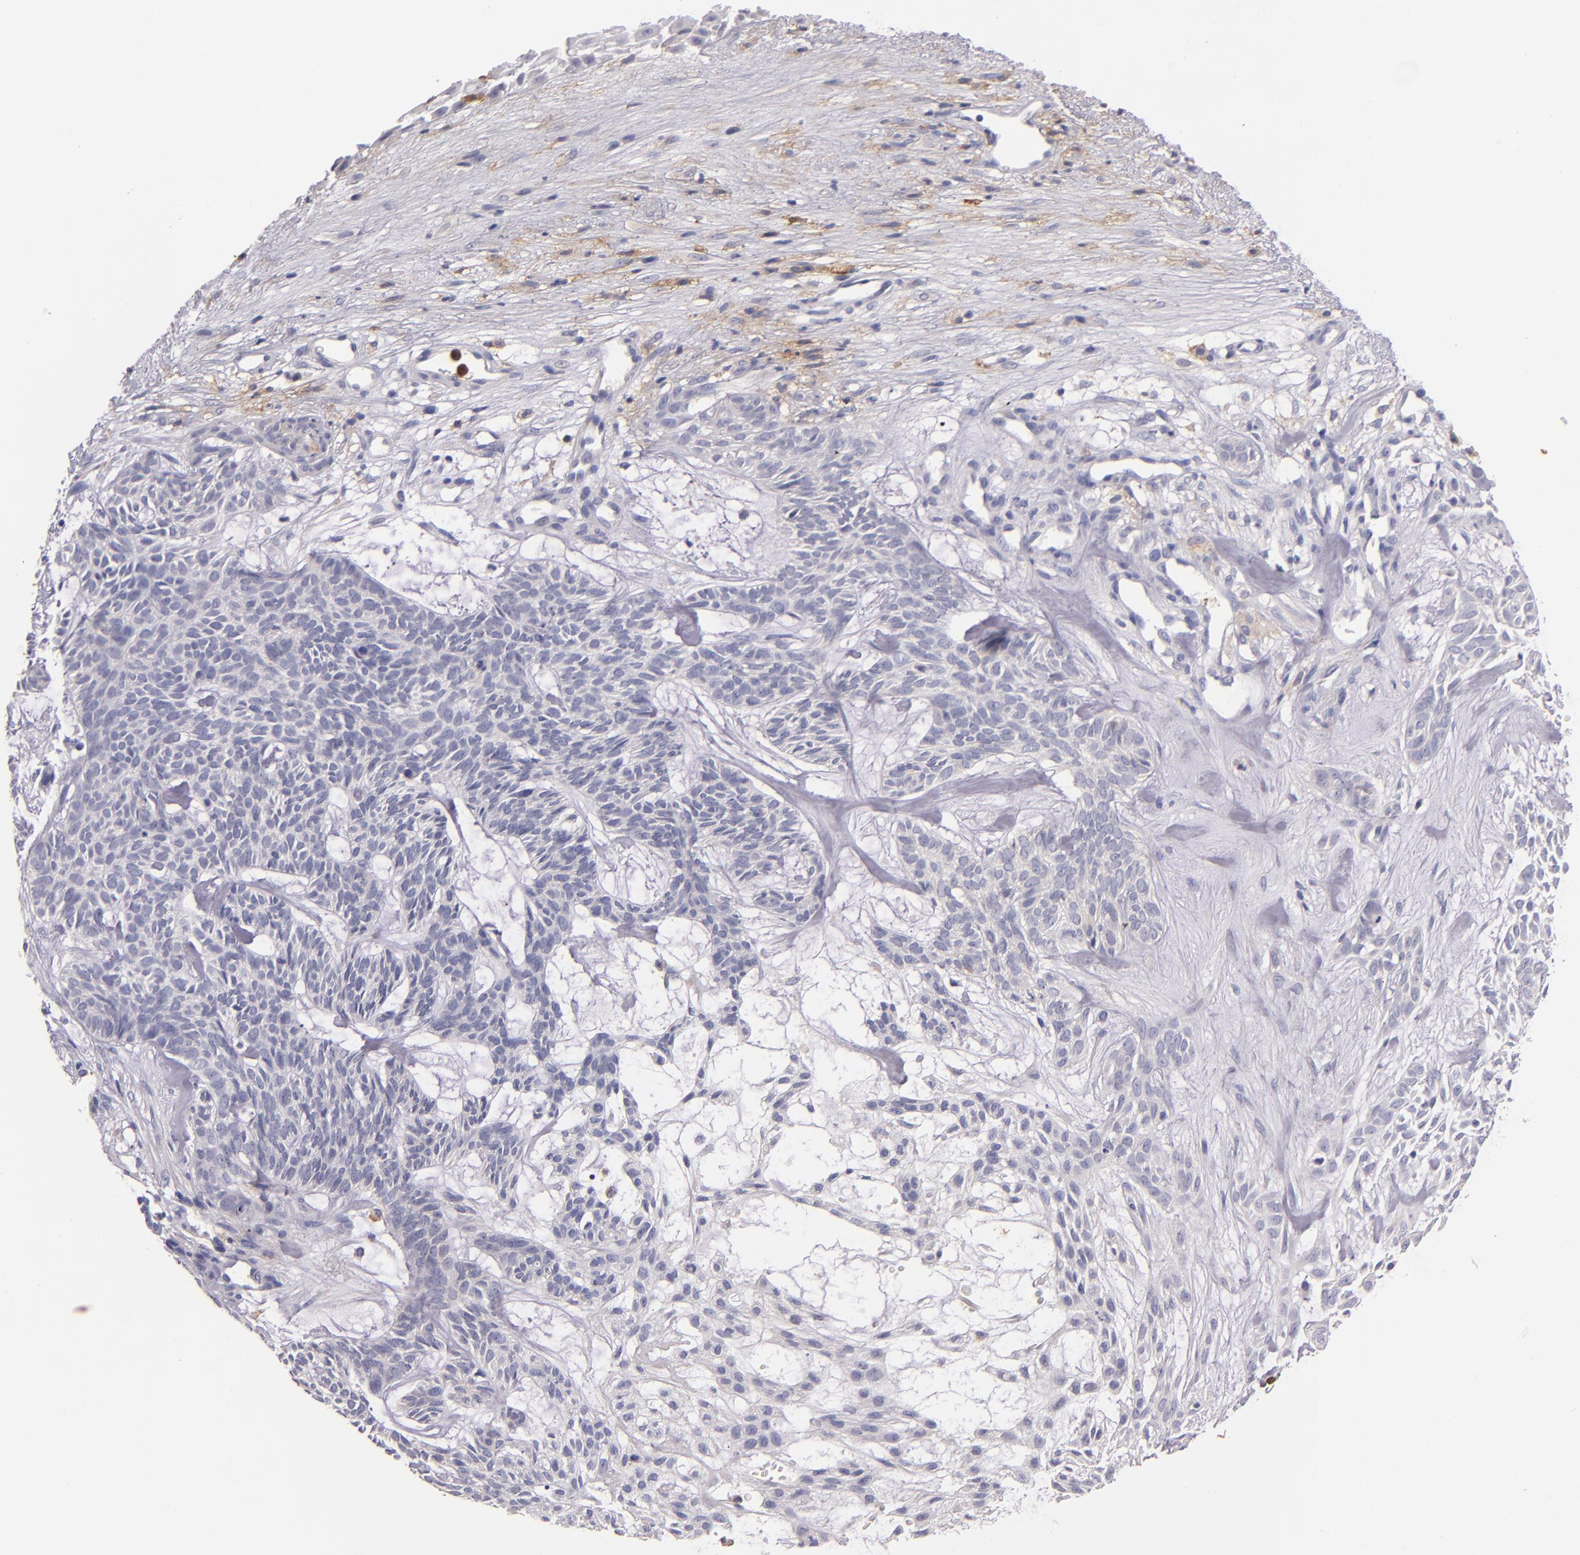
{"staining": {"intensity": "negative", "quantity": "none", "location": "none"}, "tissue": "skin cancer", "cell_type": "Tumor cells", "image_type": "cancer", "snomed": [{"axis": "morphology", "description": "Basal cell carcinoma"}, {"axis": "topography", "description": "Skin"}], "caption": "IHC image of basal cell carcinoma (skin) stained for a protein (brown), which reveals no positivity in tumor cells. Brightfield microscopy of IHC stained with DAB (brown) and hematoxylin (blue), captured at high magnification.", "gene": "C5AR1", "patient": {"sex": "male", "age": 75}}